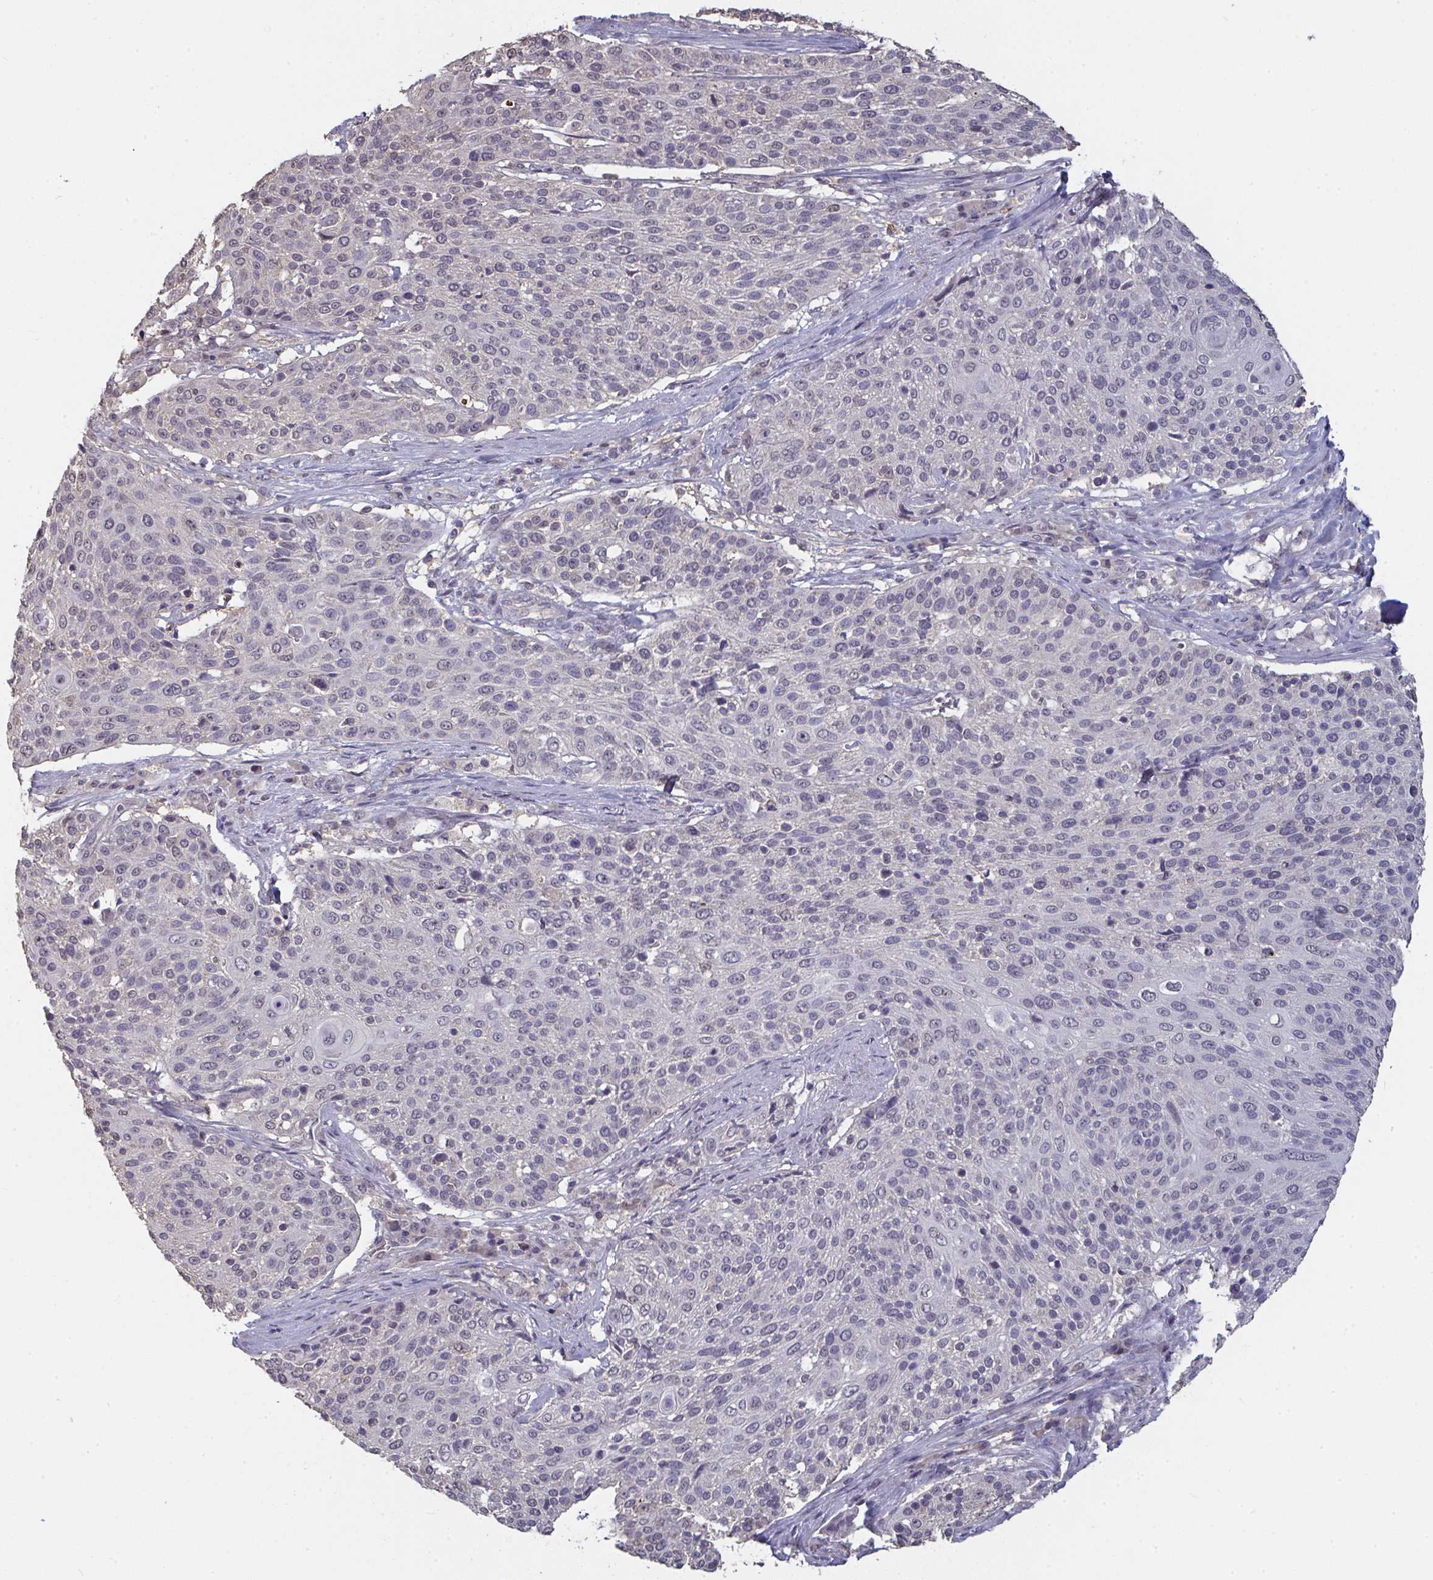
{"staining": {"intensity": "negative", "quantity": "none", "location": "none"}, "tissue": "cervical cancer", "cell_type": "Tumor cells", "image_type": "cancer", "snomed": [{"axis": "morphology", "description": "Squamous cell carcinoma, NOS"}, {"axis": "topography", "description": "Cervix"}], "caption": "Immunohistochemistry micrograph of human squamous cell carcinoma (cervical) stained for a protein (brown), which shows no staining in tumor cells.", "gene": "LIX1", "patient": {"sex": "female", "age": 31}}